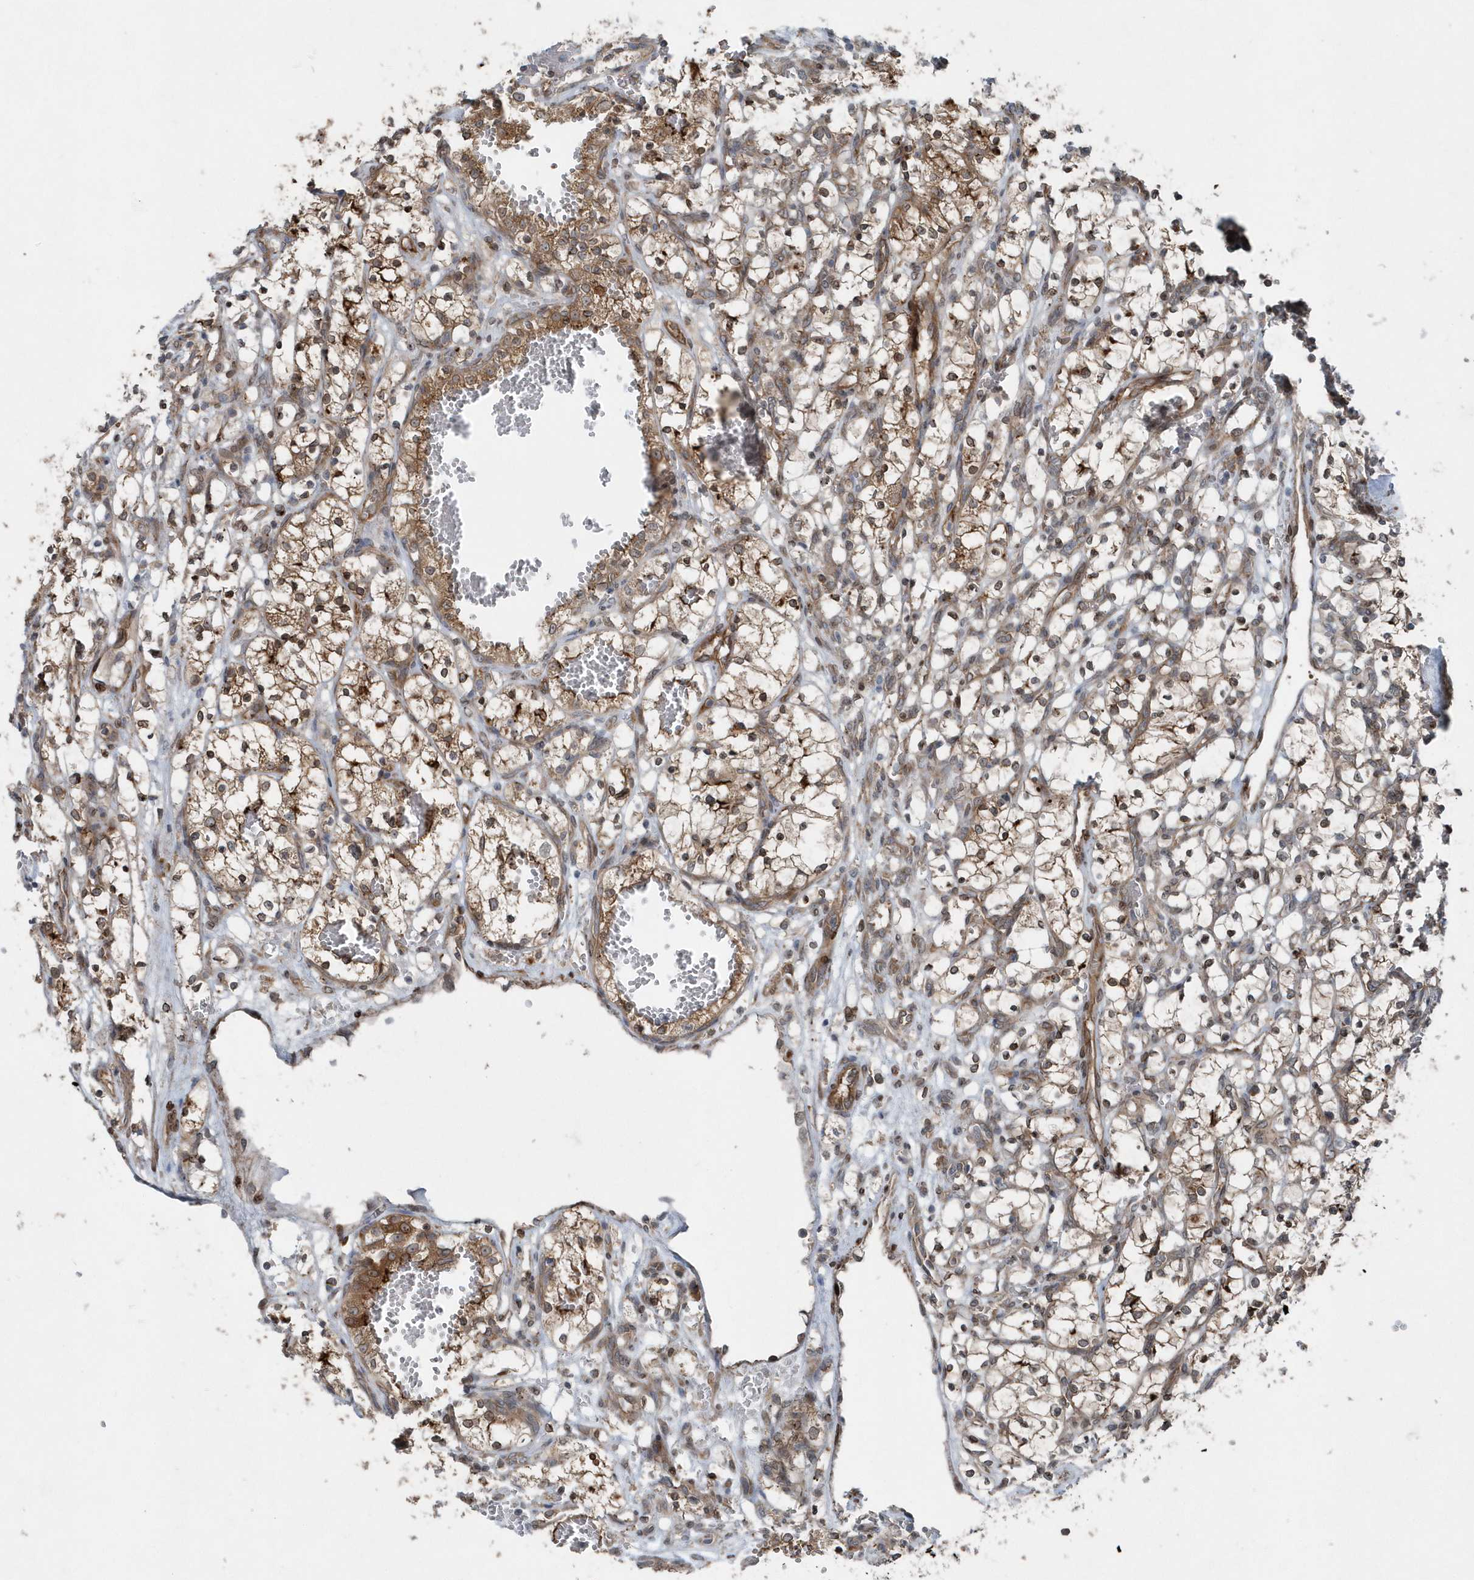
{"staining": {"intensity": "moderate", "quantity": ">75%", "location": "cytoplasmic/membranous"}, "tissue": "renal cancer", "cell_type": "Tumor cells", "image_type": "cancer", "snomed": [{"axis": "morphology", "description": "Adenocarcinoma, NOS"}, {"axis": "topography", "description": "Kidney"}], "caption": "Protein analysis of adenocarcinoma (renal) tissue reveals moderate cytoplasmic/membranous positivity in approximately >75% of tumor cells.", "gene": "MCC", "patient": {"sex": "female", "age": 69}}